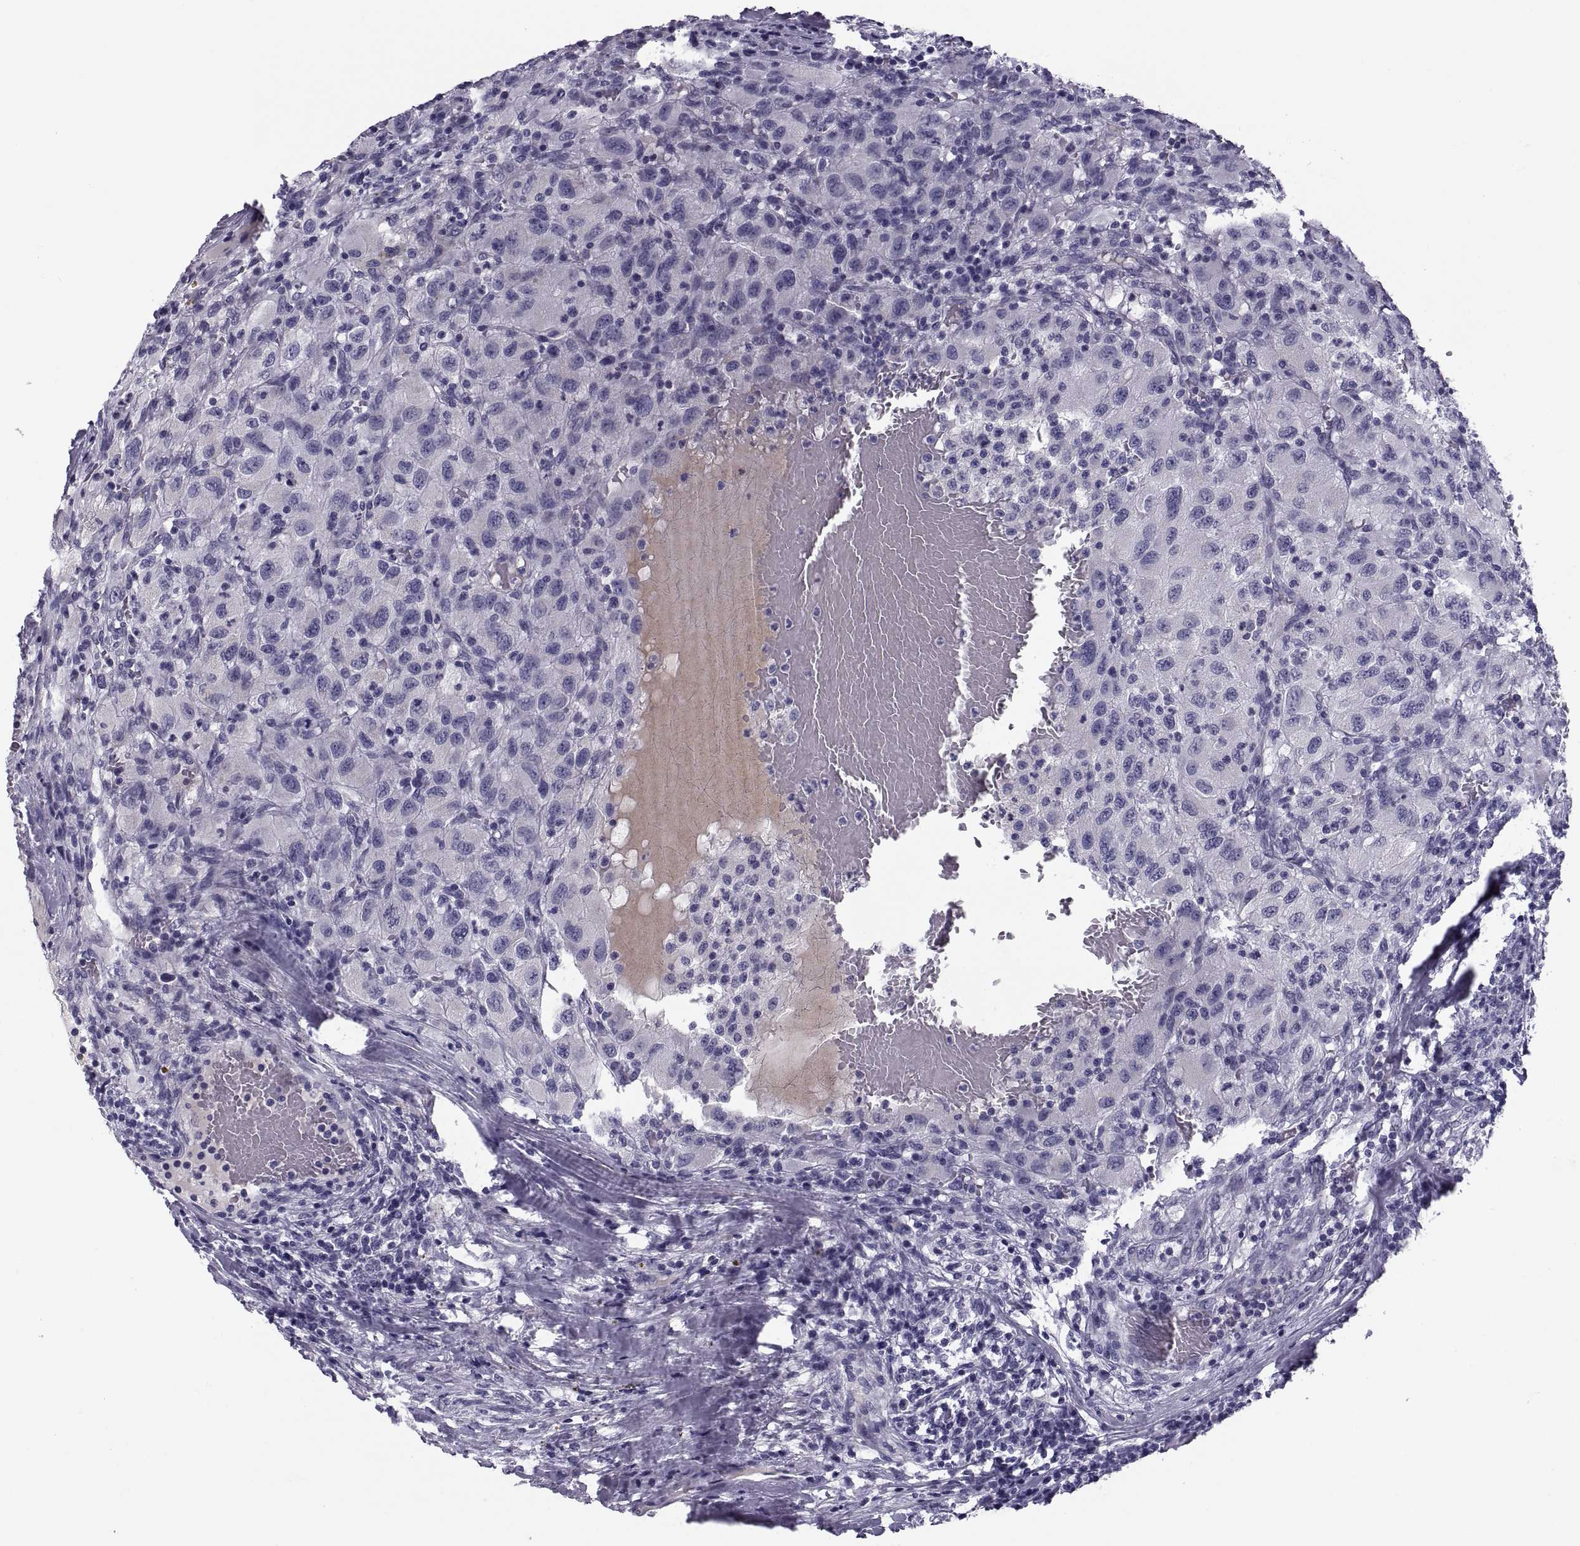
{"staining": {"intensity": "negative", "quantity": "none", "location": "none"}, "tissue": "renal cancer", "cell_type": "Tumor cells", "image_type": "cancer", "snomed": [{"axis": "morphology", "description": "Adenocarcinoma, NOS"}, {"axis": "topography", "description": "Kidney"}], "caption": "DAB (3,3'-diaminobenzidine) immunohistochemical staining of renal adenocarcinoma displays no significant positivity in tumor cells. (Brightfield microscopy of DAB (3,3'-diaminobenzidine) immunohistochemistry (IHC) at high magnification).", "gene": "PDZRN4", "patient": {"sex": "female", "age": 67}}